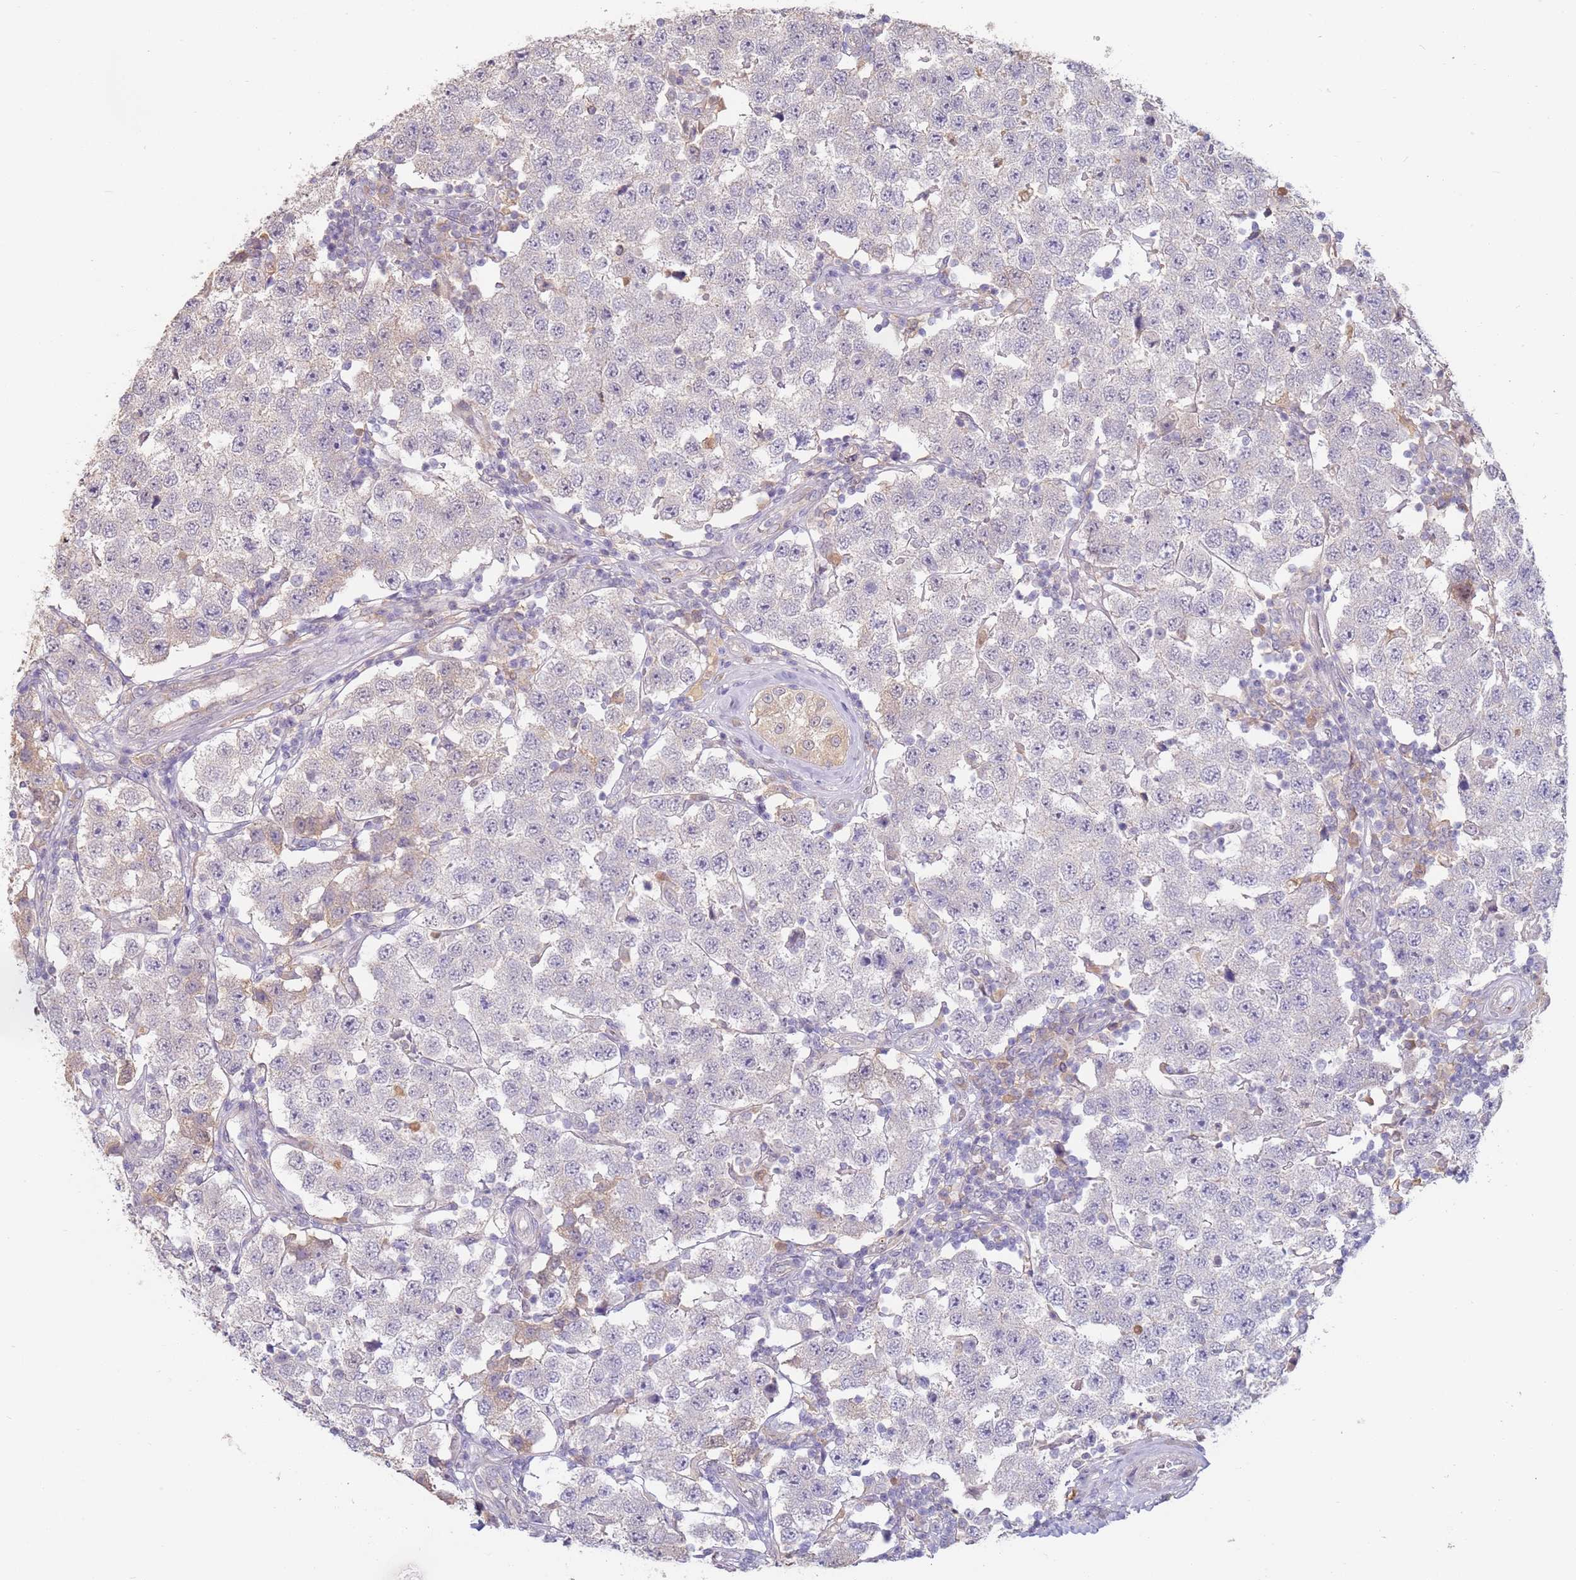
{"staining": {"intensity": "negative", "quantity": "none", "location": "none"}, "tissue": "testis cancer", "cell_type": "Tumor cells", "image_type": "cancer", "snomed": [{"axis": "morphology", "description": "Seminoma, NOS"}, {"axis": "topography", "description": "Testis"}], "caption": "Immunohistochemistry of testis seminoma demonstrates no expression in tumor cells. (Stains: DAB (3,3'-diaminobenzidine) immunohistochemistry with hematoxylin counter stain, Microscopy: brightfield microscopy at high magnification).", "gene": "WDR93", "patient": {"sex": "male", "age": 34}}